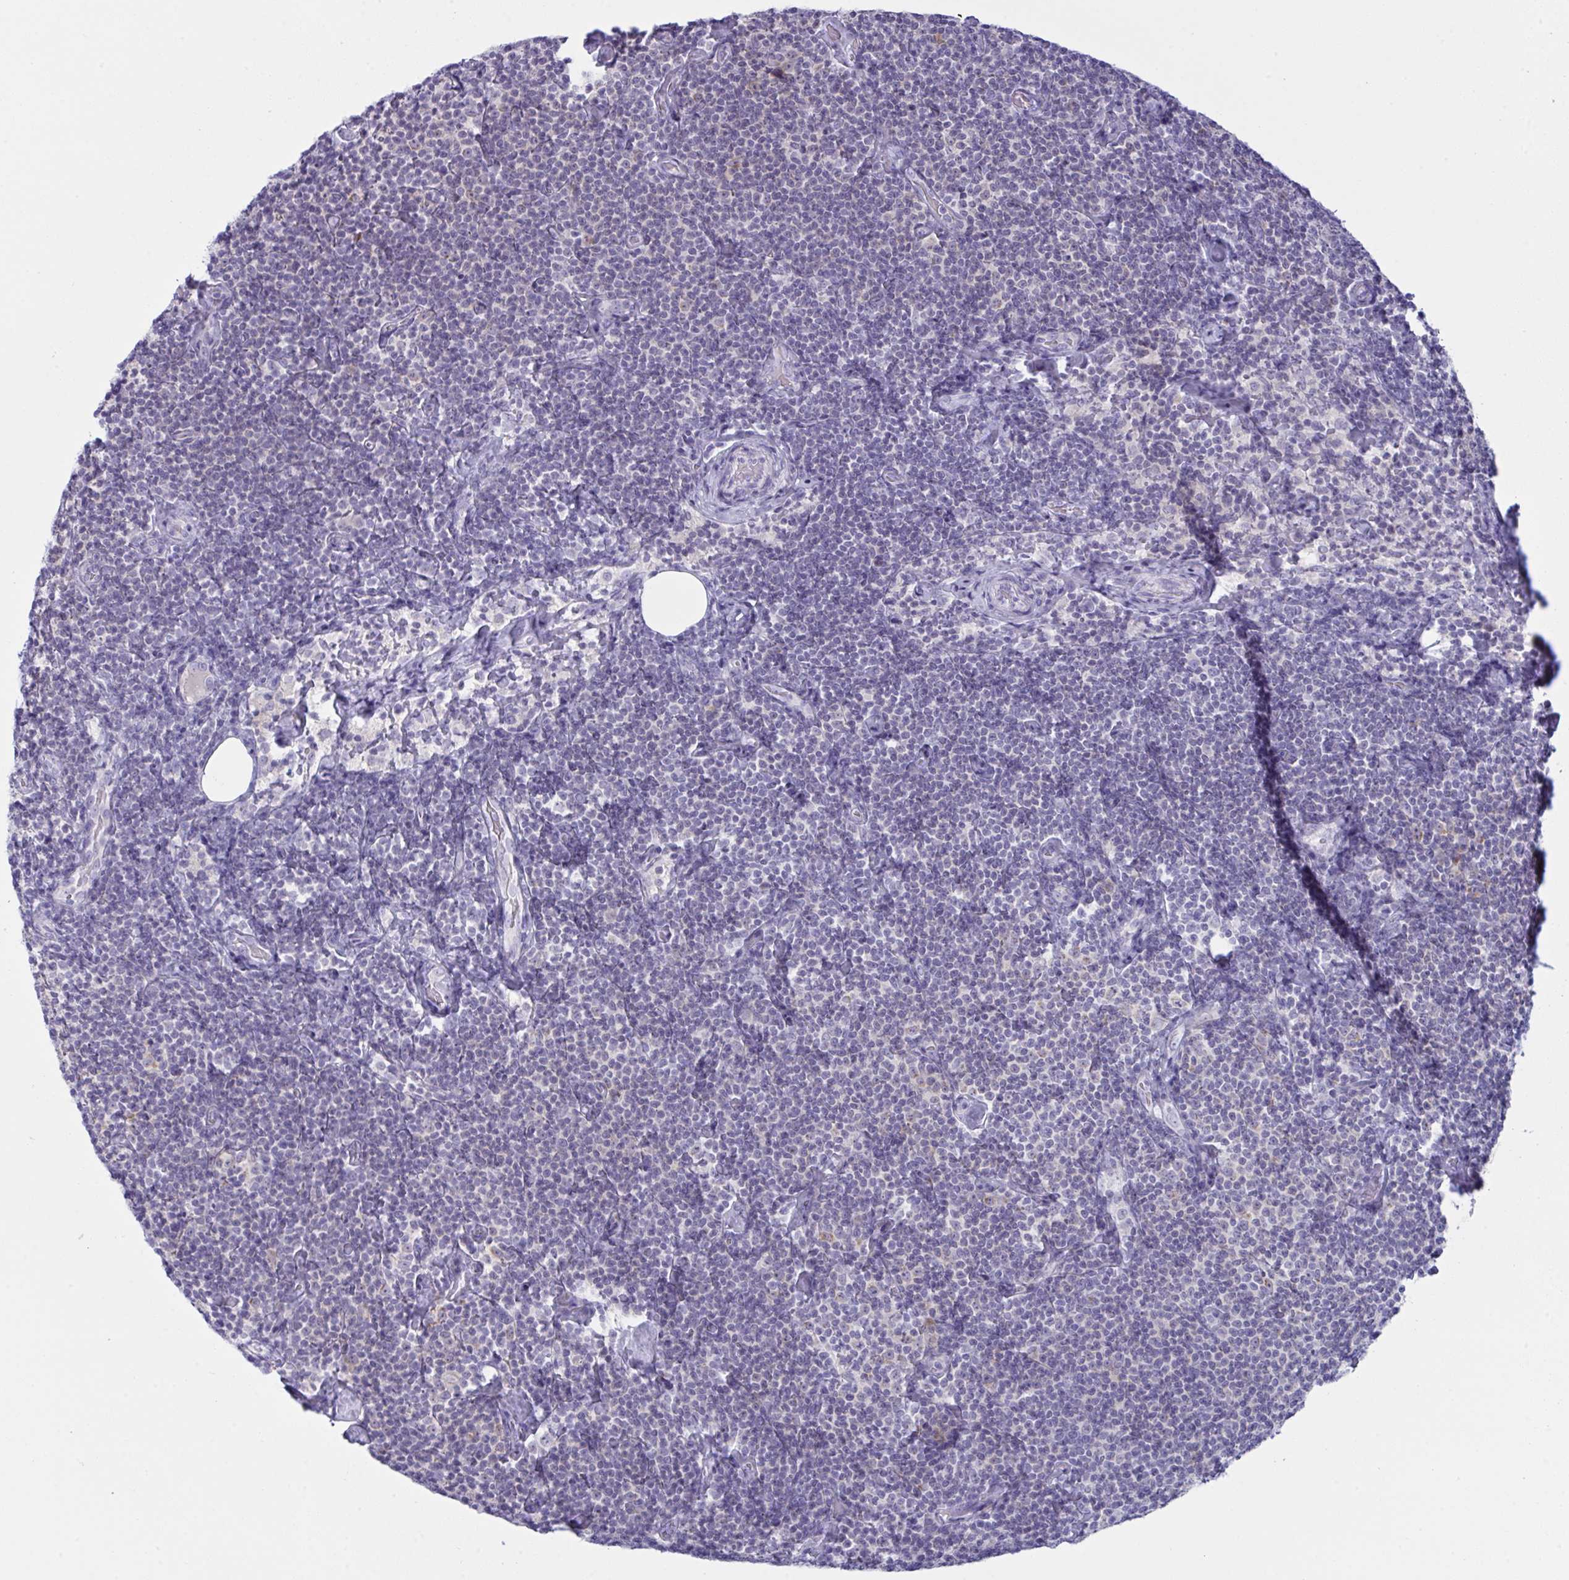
{"staining": {"intensity": "negative", "quantity": "none", "location": "none"}, "tissue": "lymphoma", "cell_type": "Tumor cells", "image_type": "cancer", "snomed": [{"axis": "morphology", "description": "Malignant lymphoma, non-Hodgkin's type, Low grade"}, {"axis": "topography", "description": "Lymph node"}], "caption": "Photomicrograph shows no protein expression in tumor cells of low-grade malignant lymphoma, non-Hodgkin's type tissue.", "gene": "TENT5D", "patient": {"sex": "male", "age": 81}}